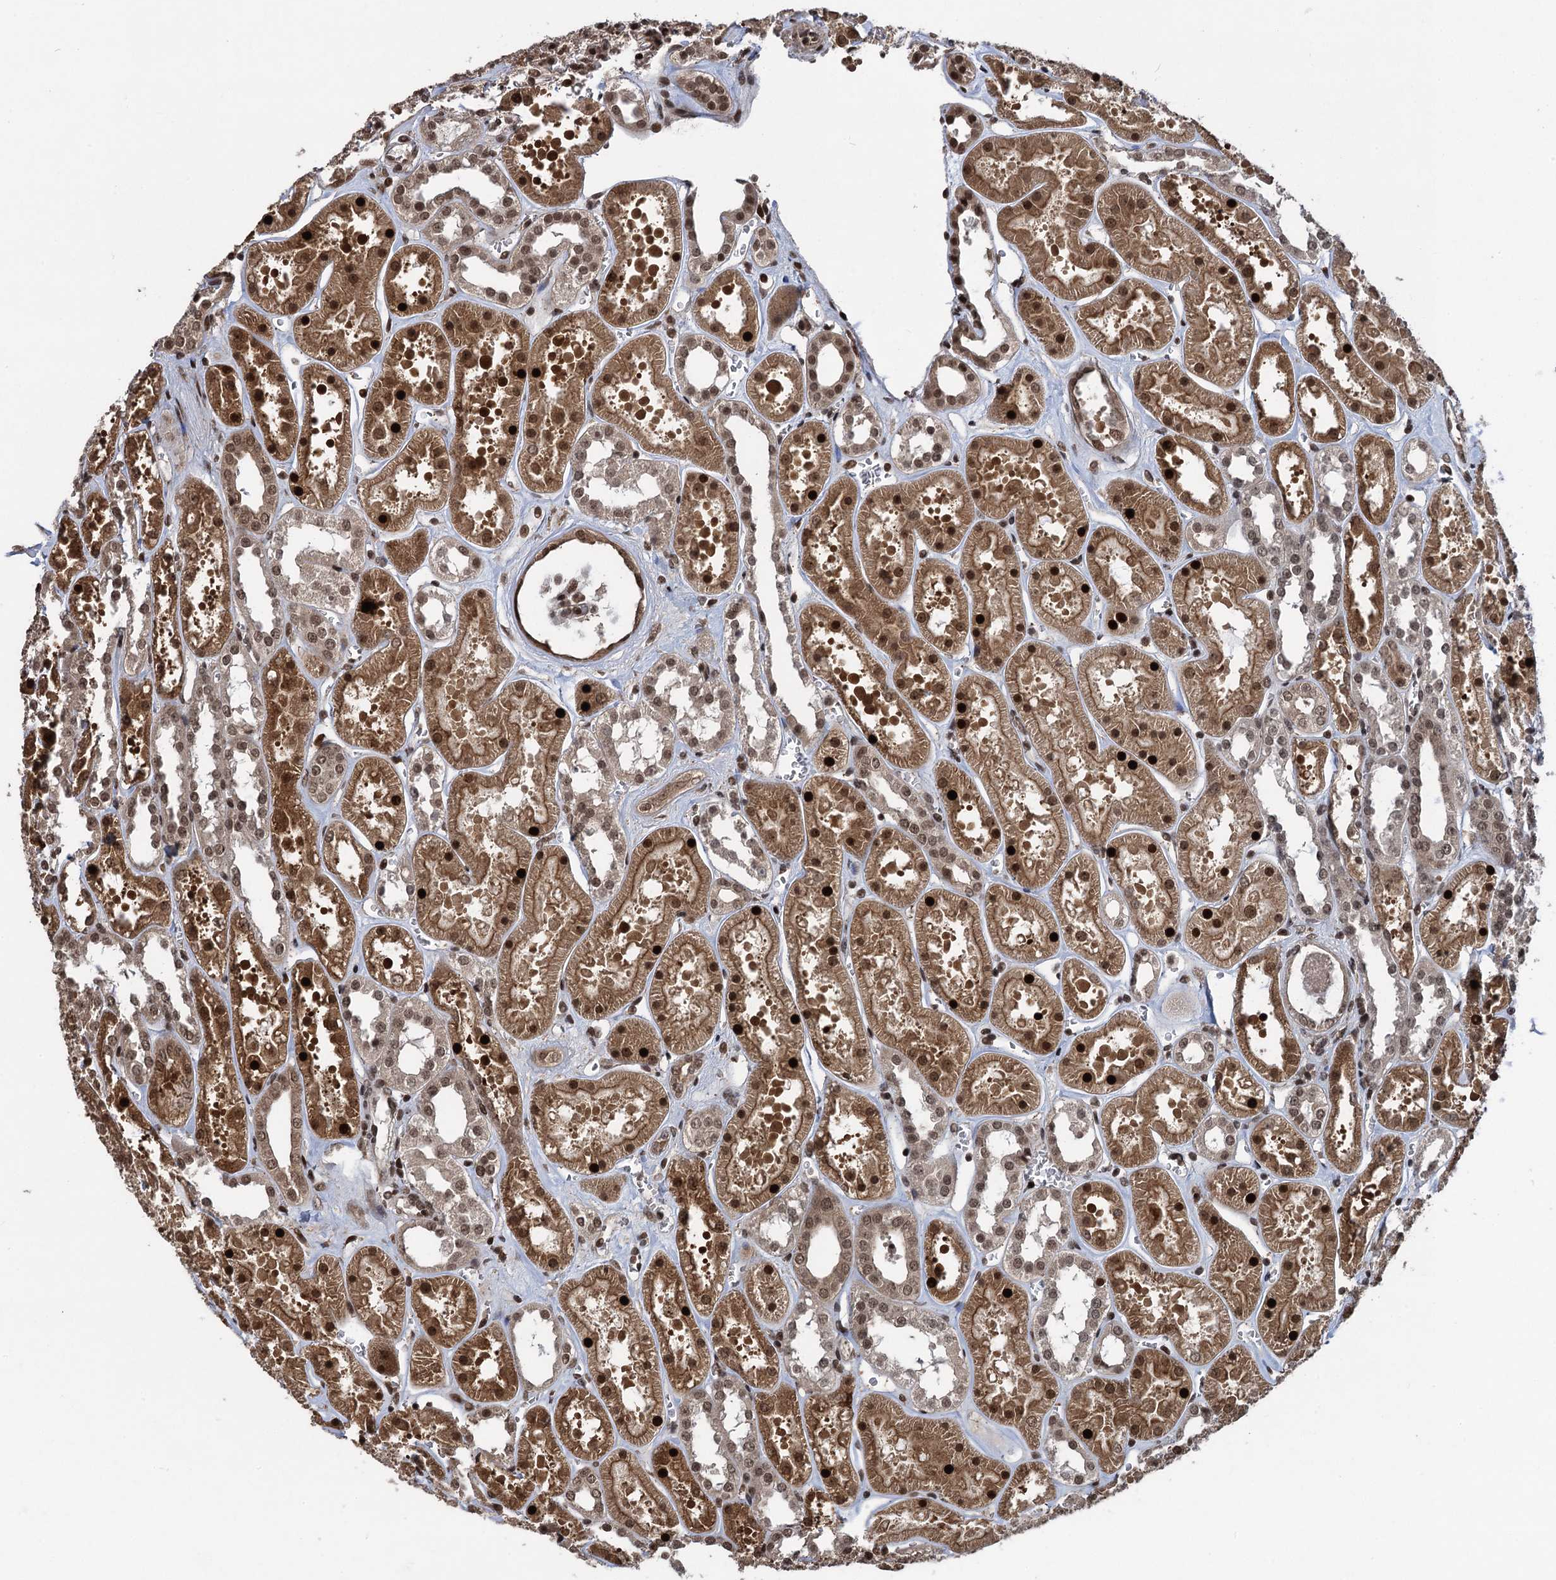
{"staining": {"intensity": "strong", "quantity": ">75%", "location": "nuclear"}, "tissue": "kidney", "cell_type": "Cells in glomeruli", "image_type": "normal", "snomed": [{"axis": "morphology", "description": "Normal tissue, NOS"}, {"axis": "topography", "description": "Kidney"}], "caption": "High-power microscopy captured an immunohistochemistry (IHC) micrograph of benign kidney, revealing strong nuclear expression in about >75% of cells in glomeruli. The staining was performed using DAB, with brown indicating positive protein expression. Nuclei are stained blue with hematoxylin.", "gene": "ZNF169", "patient": {"sex": "female", "age": 41}}